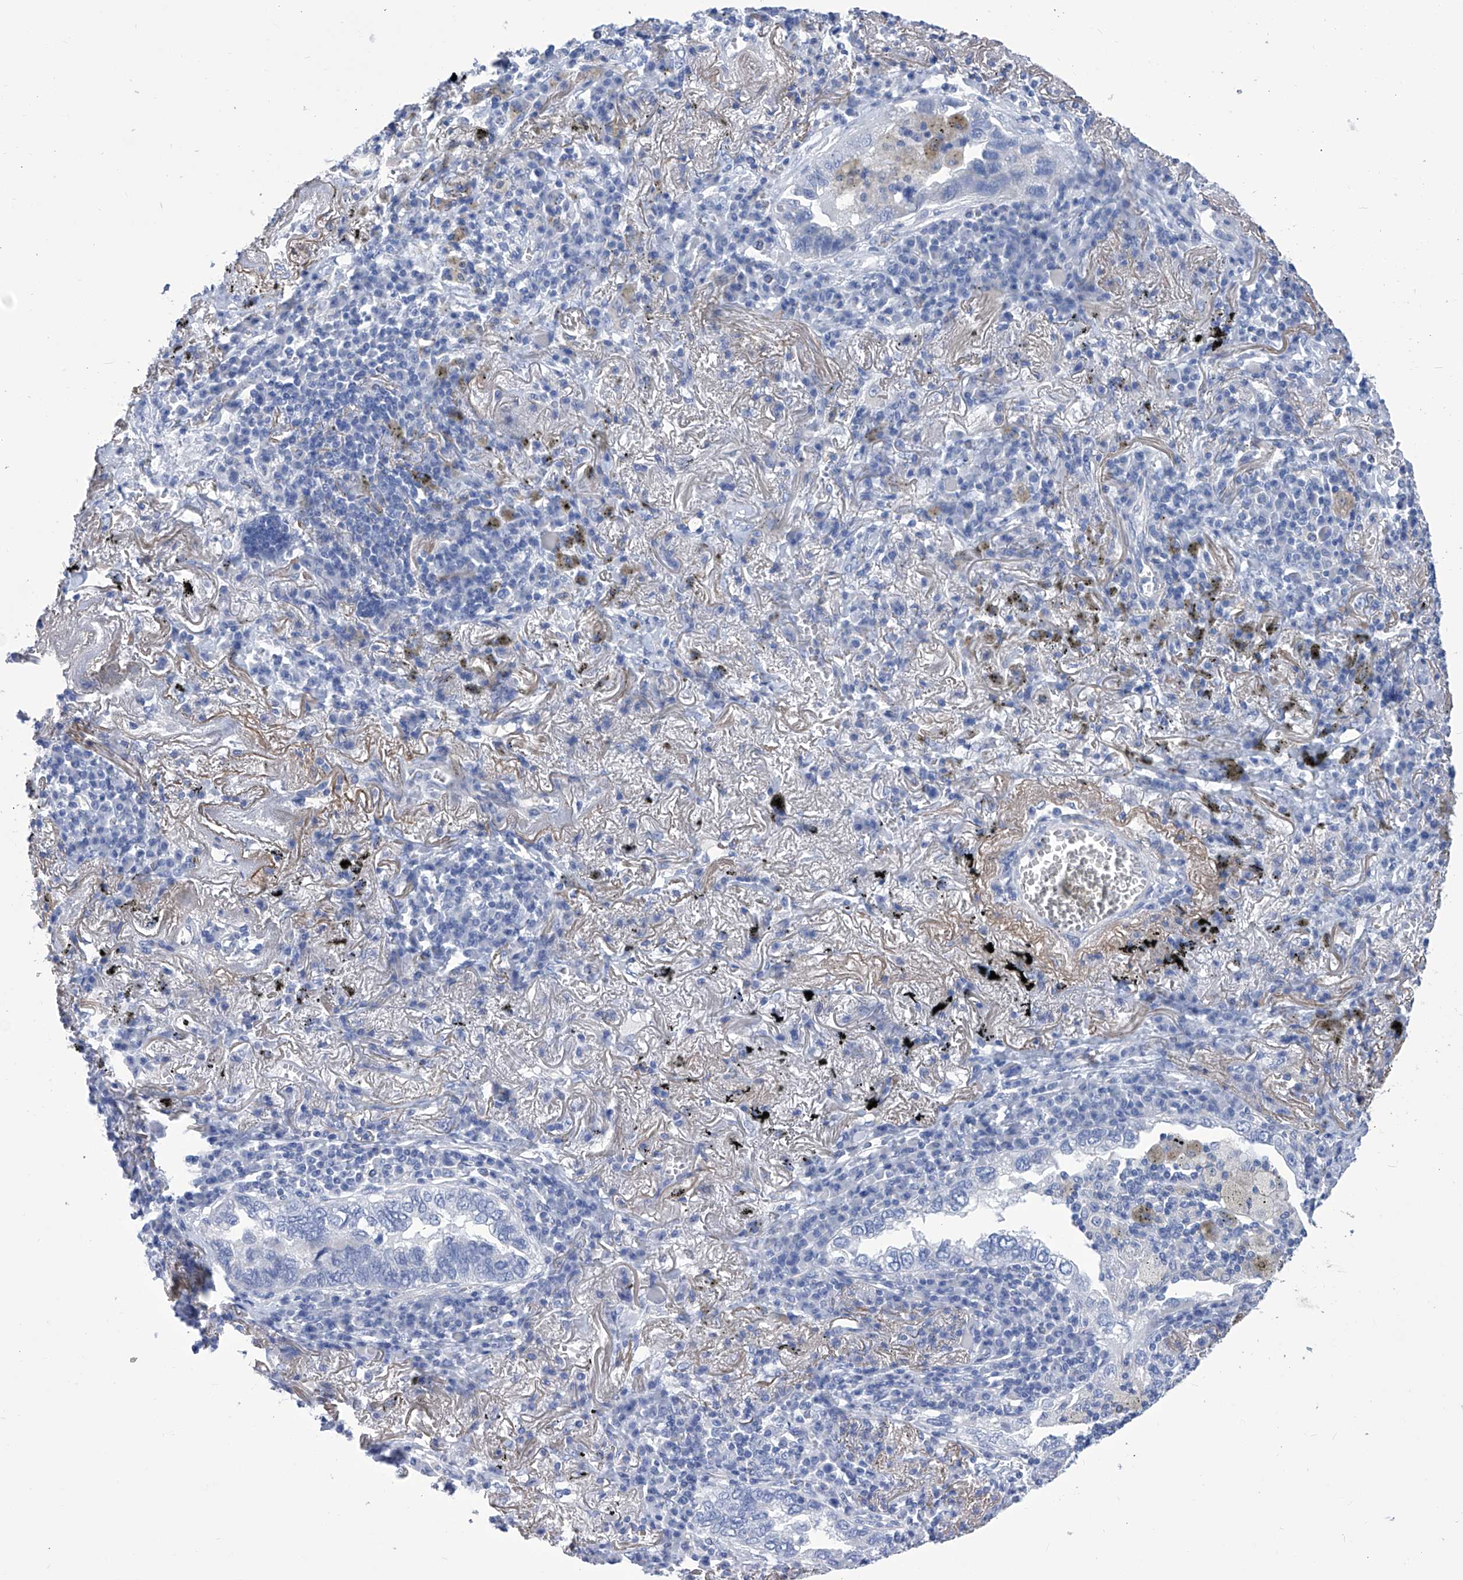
{"staining": {"intensity": "negative", "quantity": "none", "location": "none"}, "tissue": "lung cancer", "cell_type": "Tumor cells", "image_type": "cancer", "snomed": [{"axis": "morphology", "description": "Adenocarcinoma, NOS"}, {"axis": "topography", "description": "Lung"}], "caption": "Lung cancer (adenocarcinoma) stained for a protein using immunohistochemistry (IHC) reveals no positivity tumor cells.", "gene": "SMS", "patient": {"sex": "male", "age": 65}}